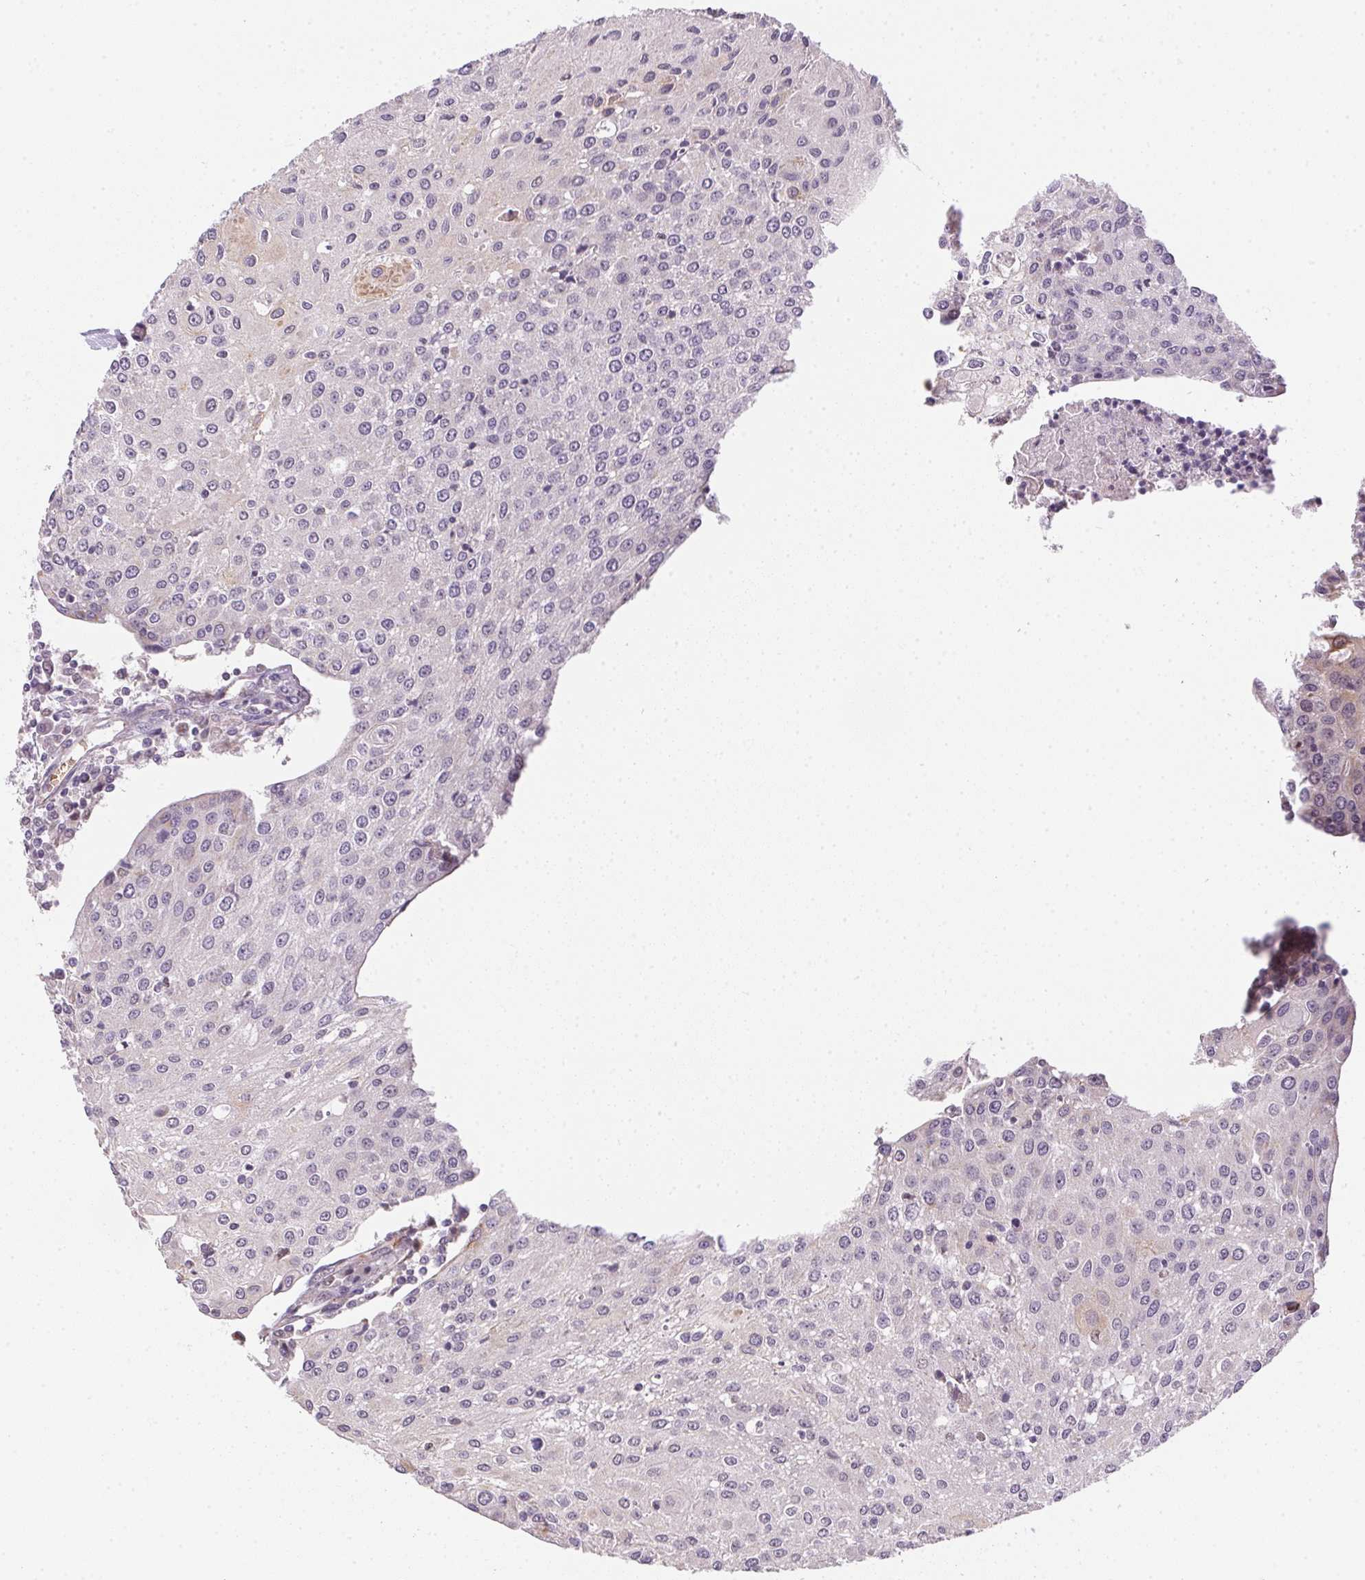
{"staining": {"intensity": "negative", "quantity": "none", "location": "none"}, "tissue": "urothelial cancer", "cell_type": "Tumor cells", "image_type": "cancer", "snomed": [{"axis": "morphology", "description": "Urothelial carcinoma, High grade"}, {"axis": "topography", "description": "Urinary bladder"}], "caption": "This image is of high-grade urothelial carcinoma stained with IHC to label a protein in brown with the nuclei are counter-stained blue. There is no staining in tumor cells.", "gene": "METTL13", "patient": {"sex": "female", "age": 85}}